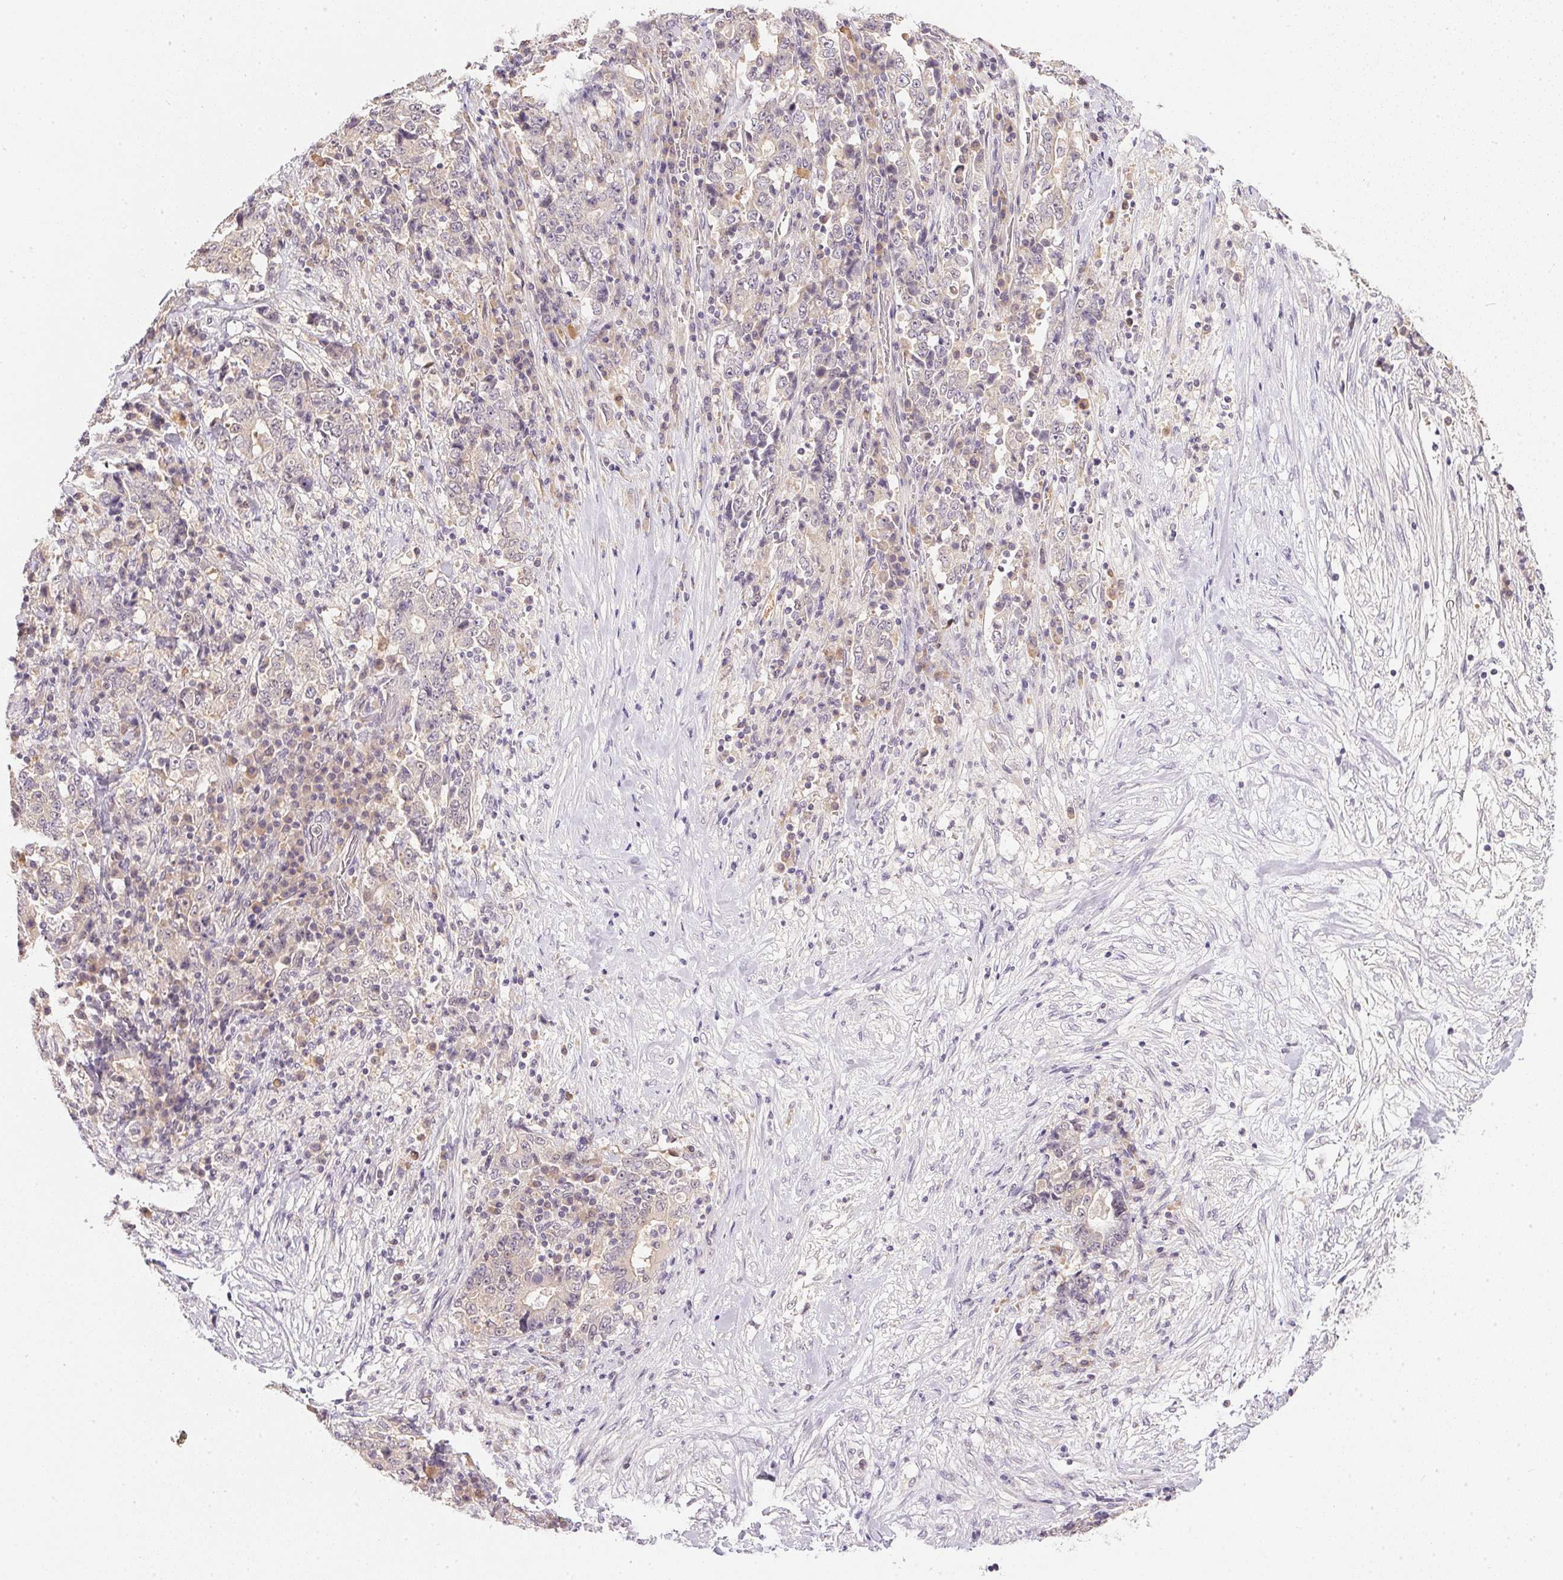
{"staining": {"intensity": "negative", "quantity": "none", "location": "none"}, "tissue": "stomach cancer", "cell_type": "Tumor cells", "image_type": "cancer", "snomed": [{"axis": "morphology", "description": "Normal tissue, NOS"}, {"axis": "morphology", "description": "Adenocarcinoma, NOS"}, {"axis": "topography", "description": "Stomach, upper"}, {"axis": "topography", "description": "Stomach"}], "caption": "Immunohistochemistry (IHC) micrograph of human stomach cancer stained for a protein (brown), which shows no expression in tumor cells. (DAB (3,3'-diaminobenzidine) immunohistochemistry visualized using brightfield microscopy, high magnification).", "gene": "TTC23L", "patient": {"sex": "male", "age": 59}}